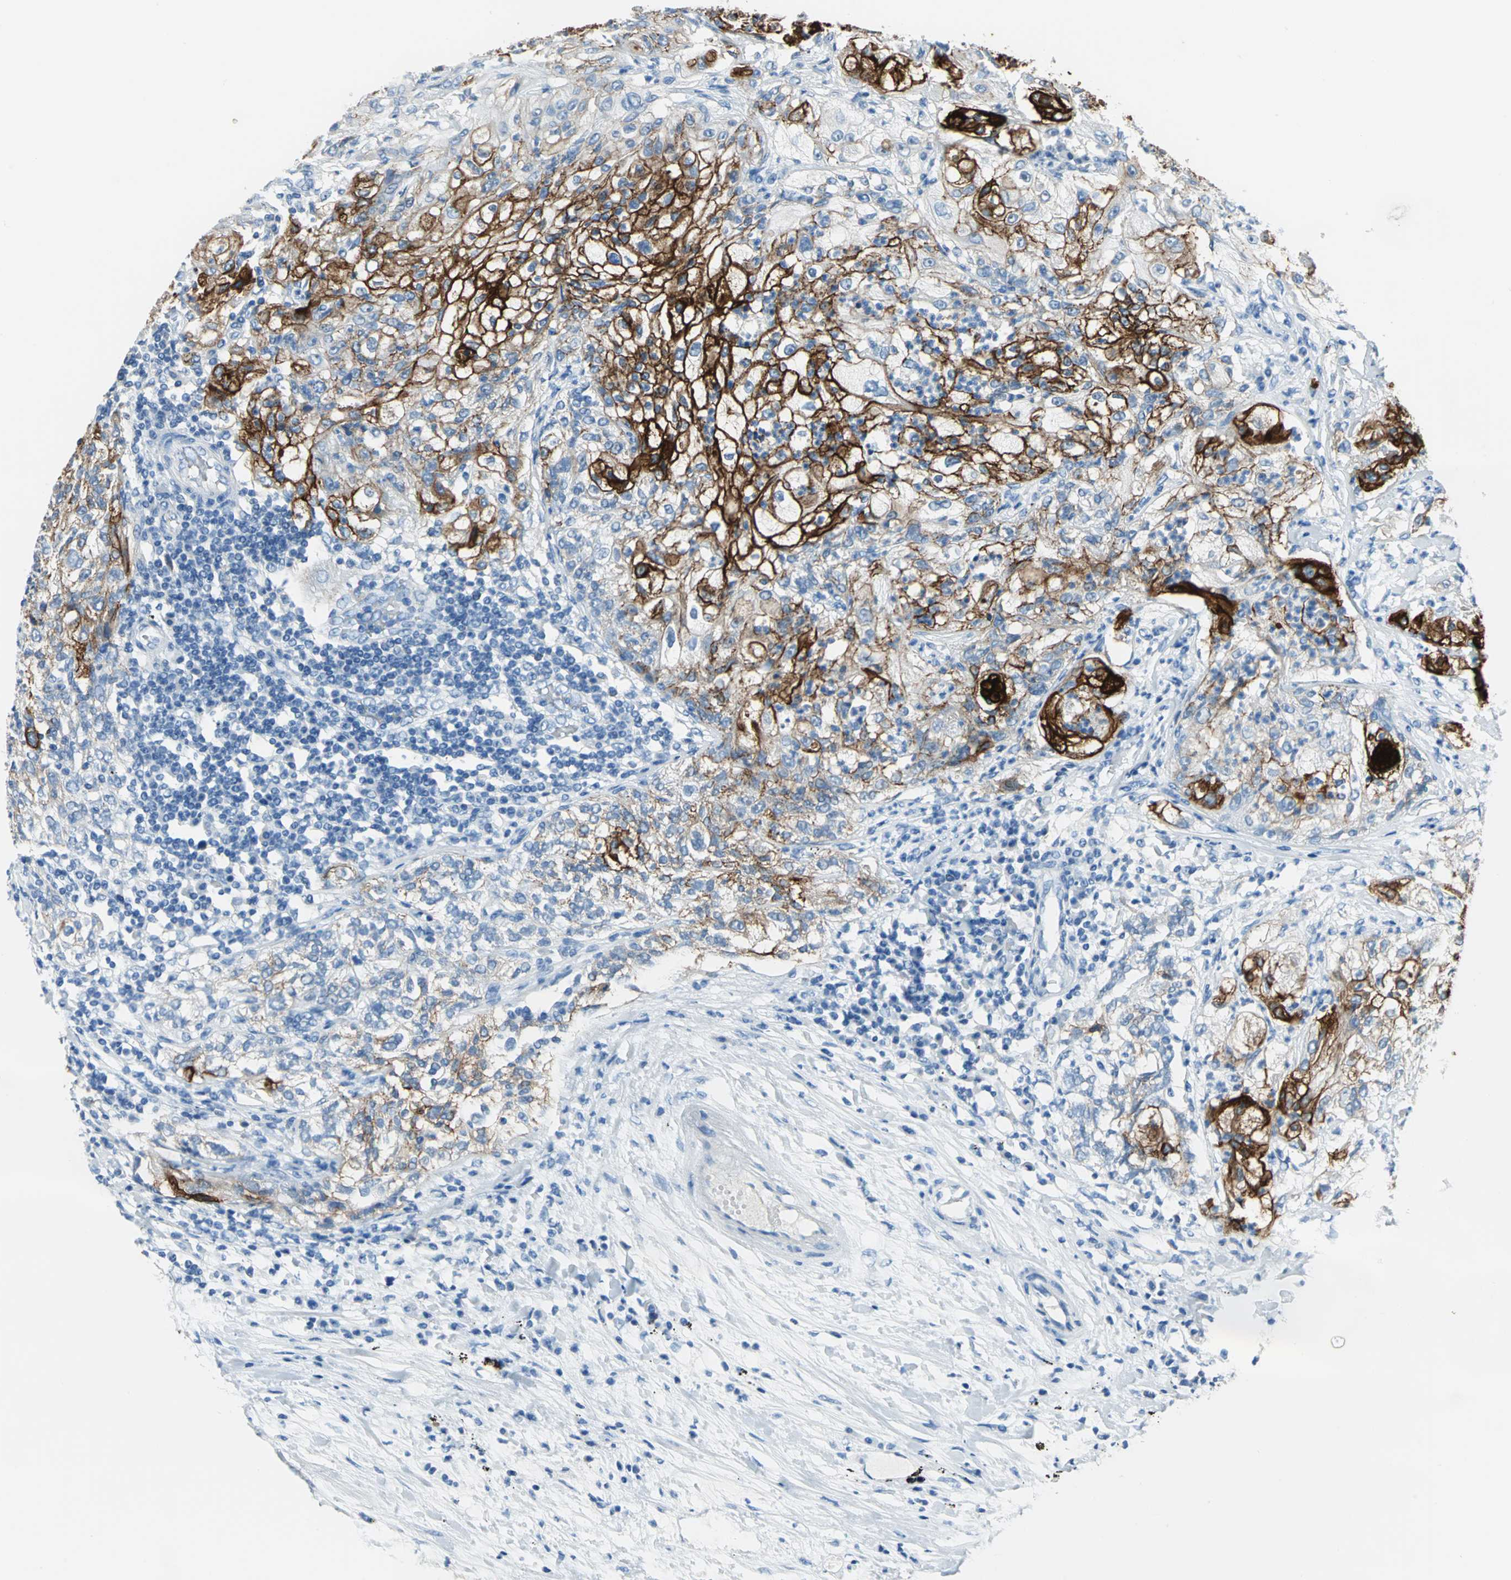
{"staining": {"intensity": "strong", "quantity": "25%-75%", "location": "cytoplasmic/membranous"}, "tissue": "lung cancer", "cell_type": "Tumor cells", "image_type": "cancer", "snomed": [{"axis": "morphology", "description": "Inflammation, NOS"}, {"axis": "morphology", "description": "Squamous cell carcinoma, NOS"}, {"axis": "topography", "description": "Lymph node"}, {"axis": "topography", "description": "Soft tissue"}, {"axis": "topography", "description": "Lung"}], "caption": "Immunohistochemical staining of human lung squamous cell carcinoma shows strong cytoplasmic/membranous protein positivity in approximately 25%-75% of tumor cells. Using DAB (3,3'-diaminobenzidine) (brown) and hematoxylin (blue) stains, captured at high magnification using brightfield microscopy.", "gene": "MUC4", "patient": {"sex": "male", "age": 66}}